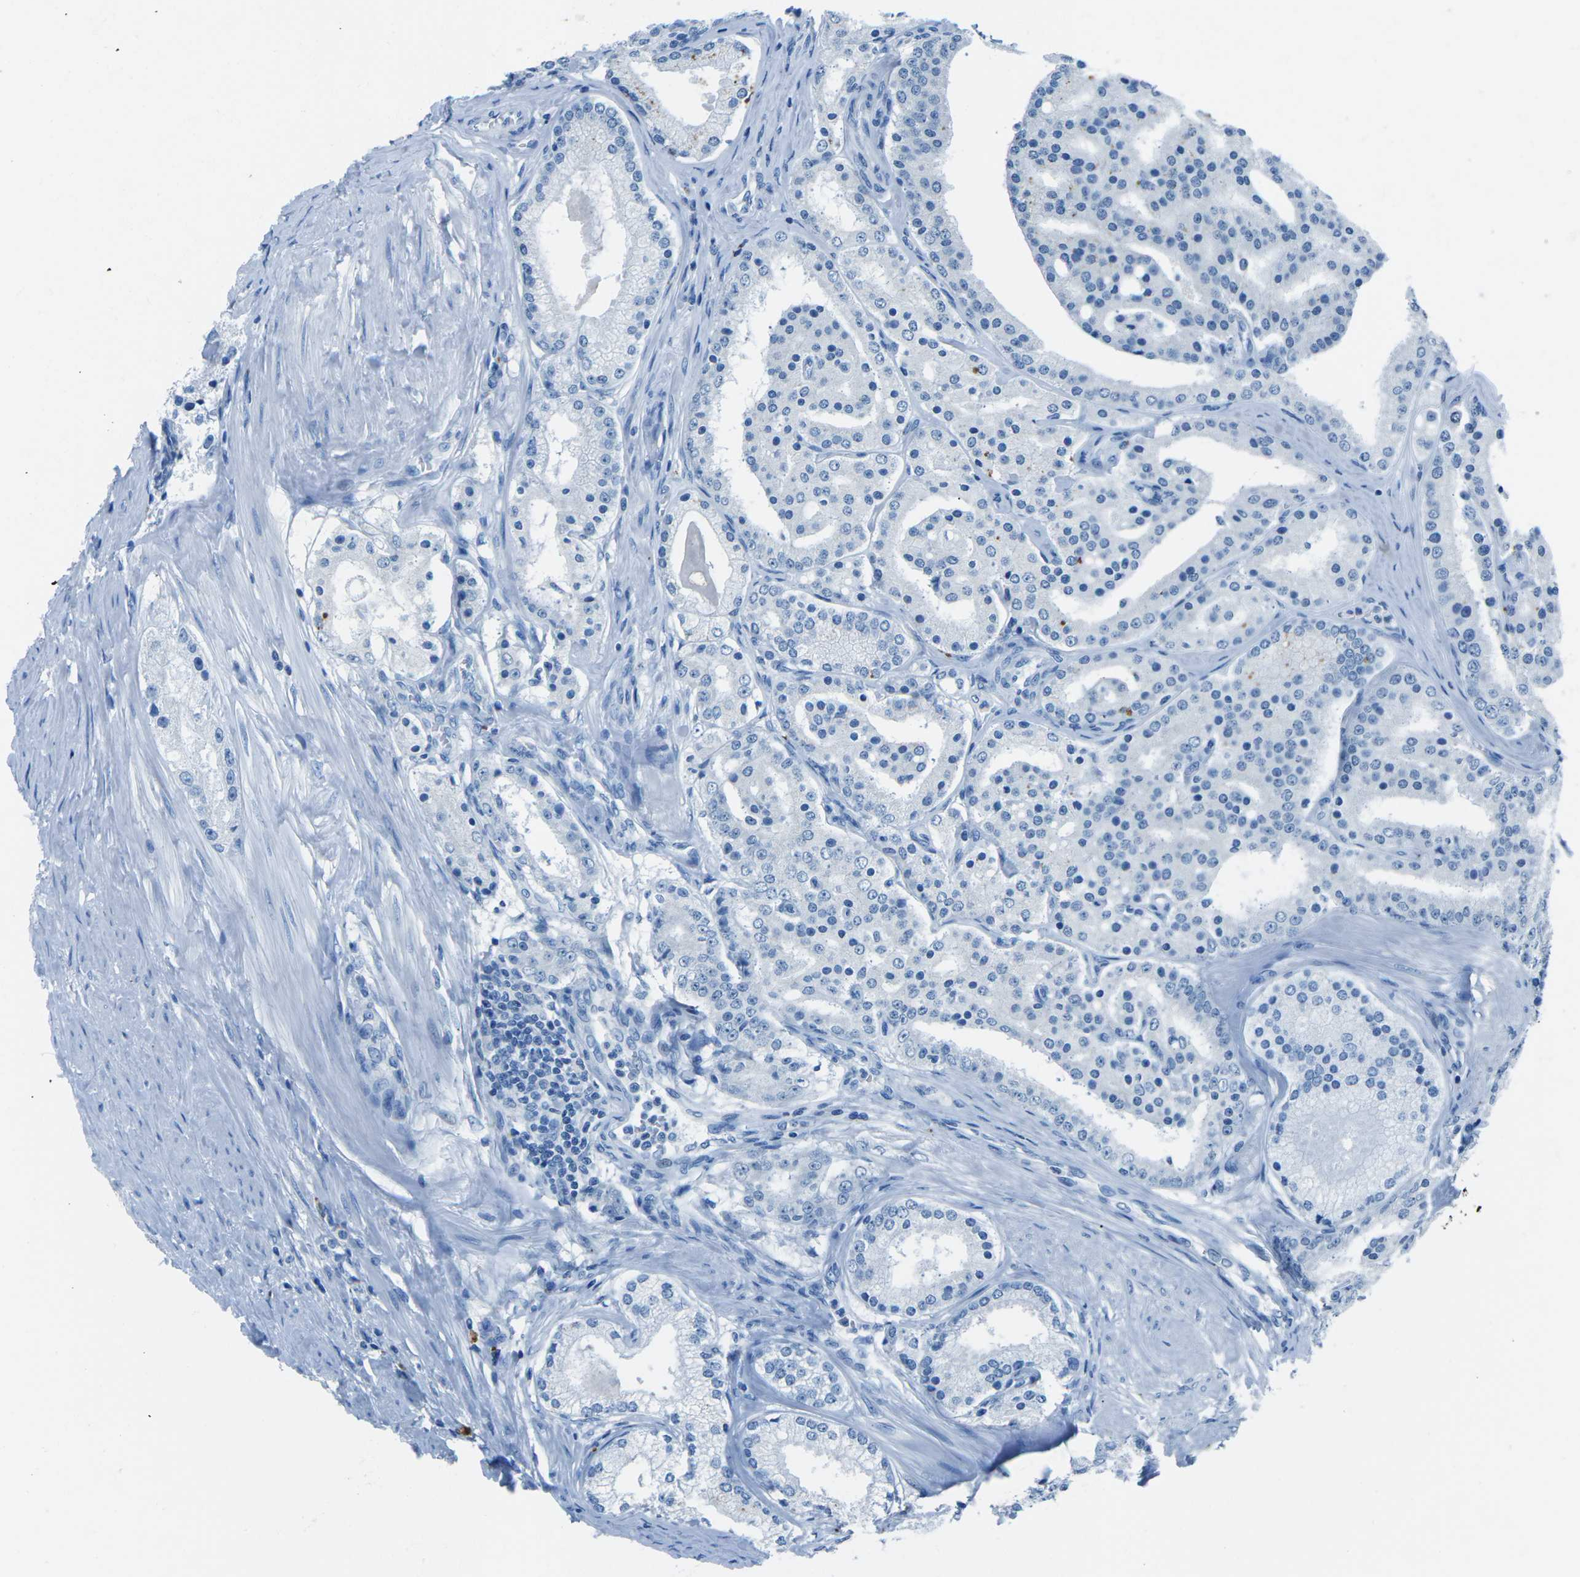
{"staining": {"intensity": "negative", "quantity": "none", "location": "none"}, "tissue": "prostate cancer", "cell_type": "Tumor cells", "image_type": "cancer", "snomed": [{"axis": "morphology", "description": "Adenocarcinoma, Low grade"}, {"axis": "topography", "description": "Prostate"}], "caption": "Prostate low-grade adenocarcinoma stained for a protein using immunohistochemistry (IHC) demonstrates no positivity tumor cells.", "gene": "MYH8", "patient": {"sex": "male", "age": 63}}